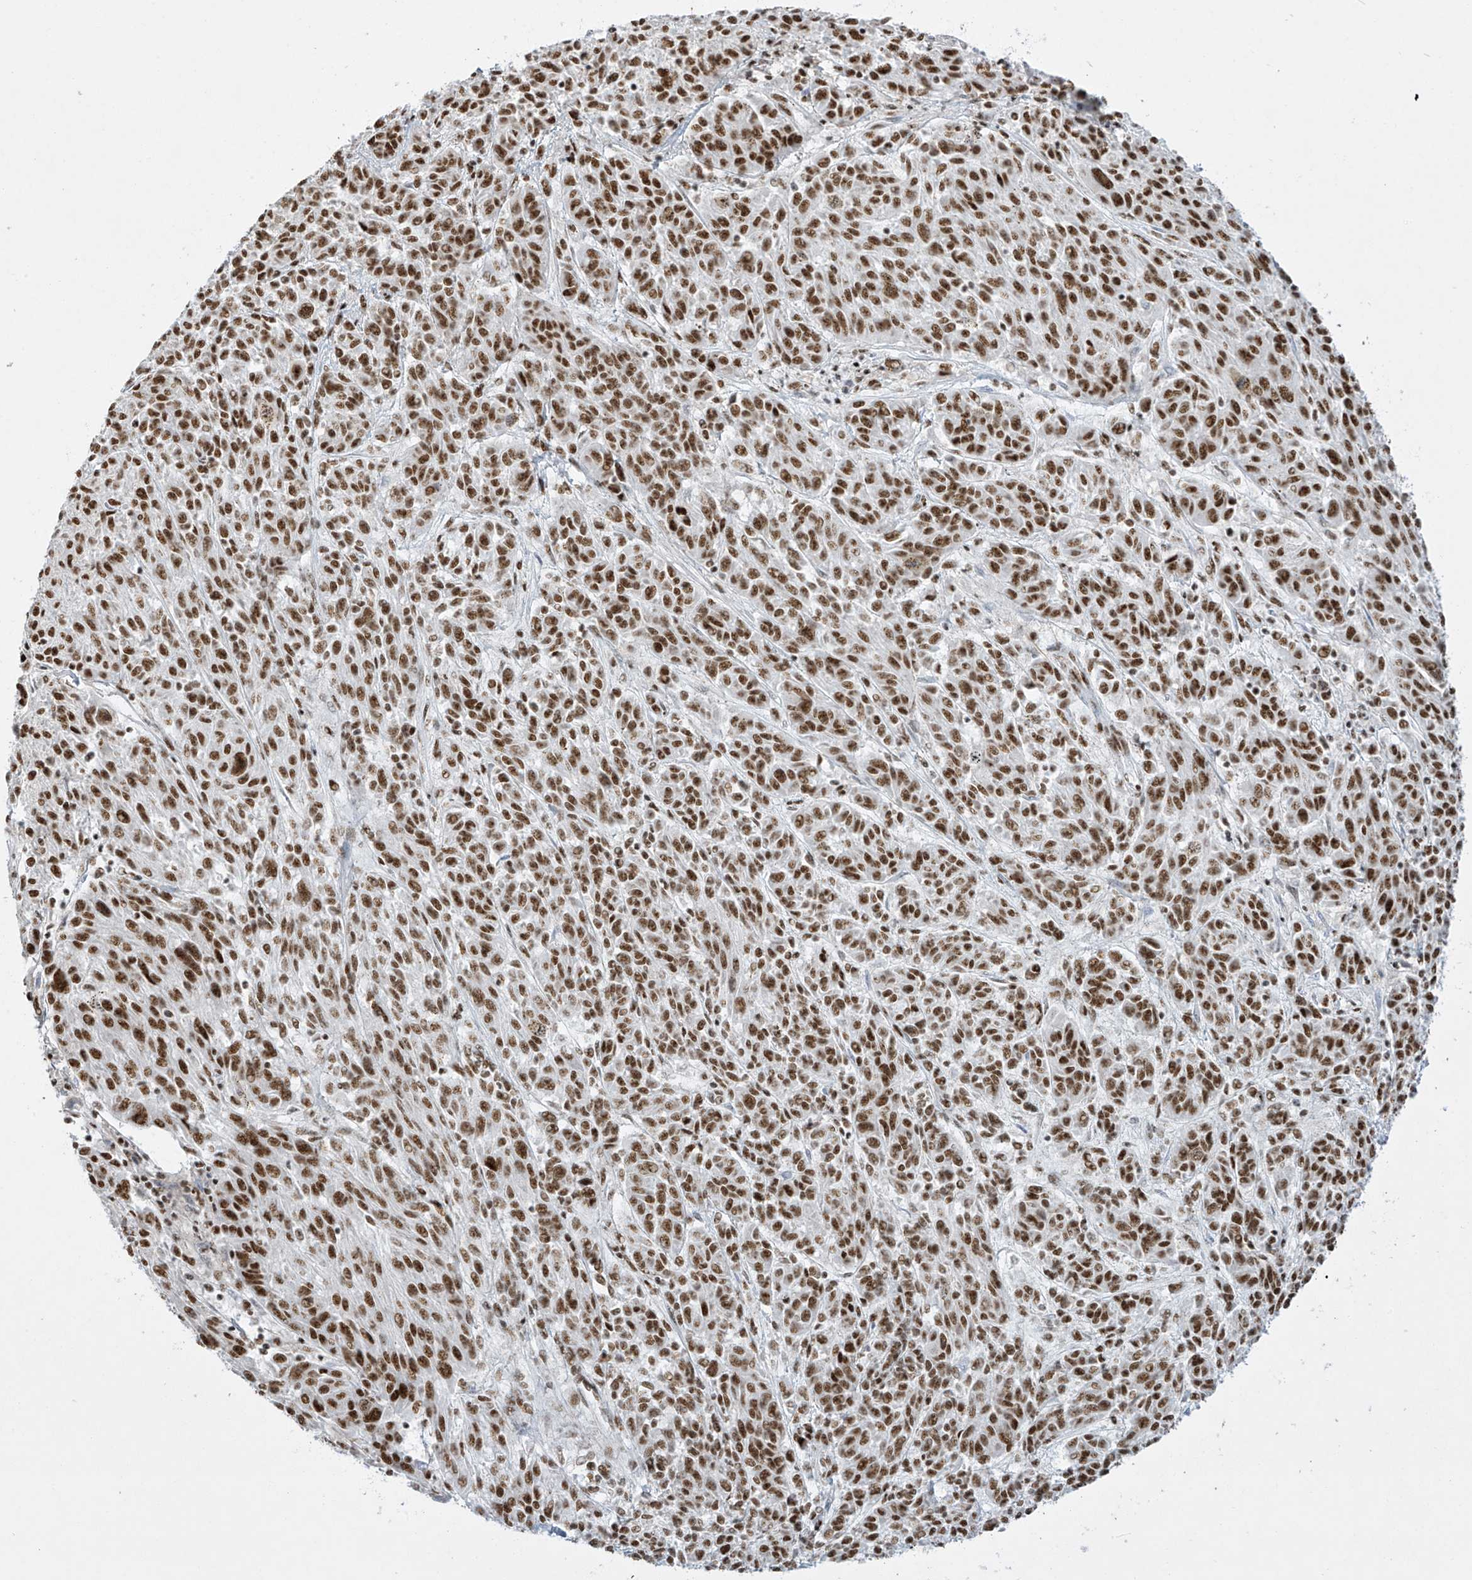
{"staining": {"intensity": "strong", "quantity": ">75%", "location": "nuclear"}, "tissue": "melanoma", "cell_type": "Tumor cells", "image_type": "cancer", "snomed": [{"axis": "morphology", "description": "Malignant melanoma, NOS"}, {"axis": "topography", "description": "Skin"}], "caption": "The image shows immunohistochemical staining of malignant melanoma. There is strong nuclear positivity is appreciated in about >75% of tumor cells.", "gene": "MS4A6A", "patient": {"sex": "male", "age": 53}}